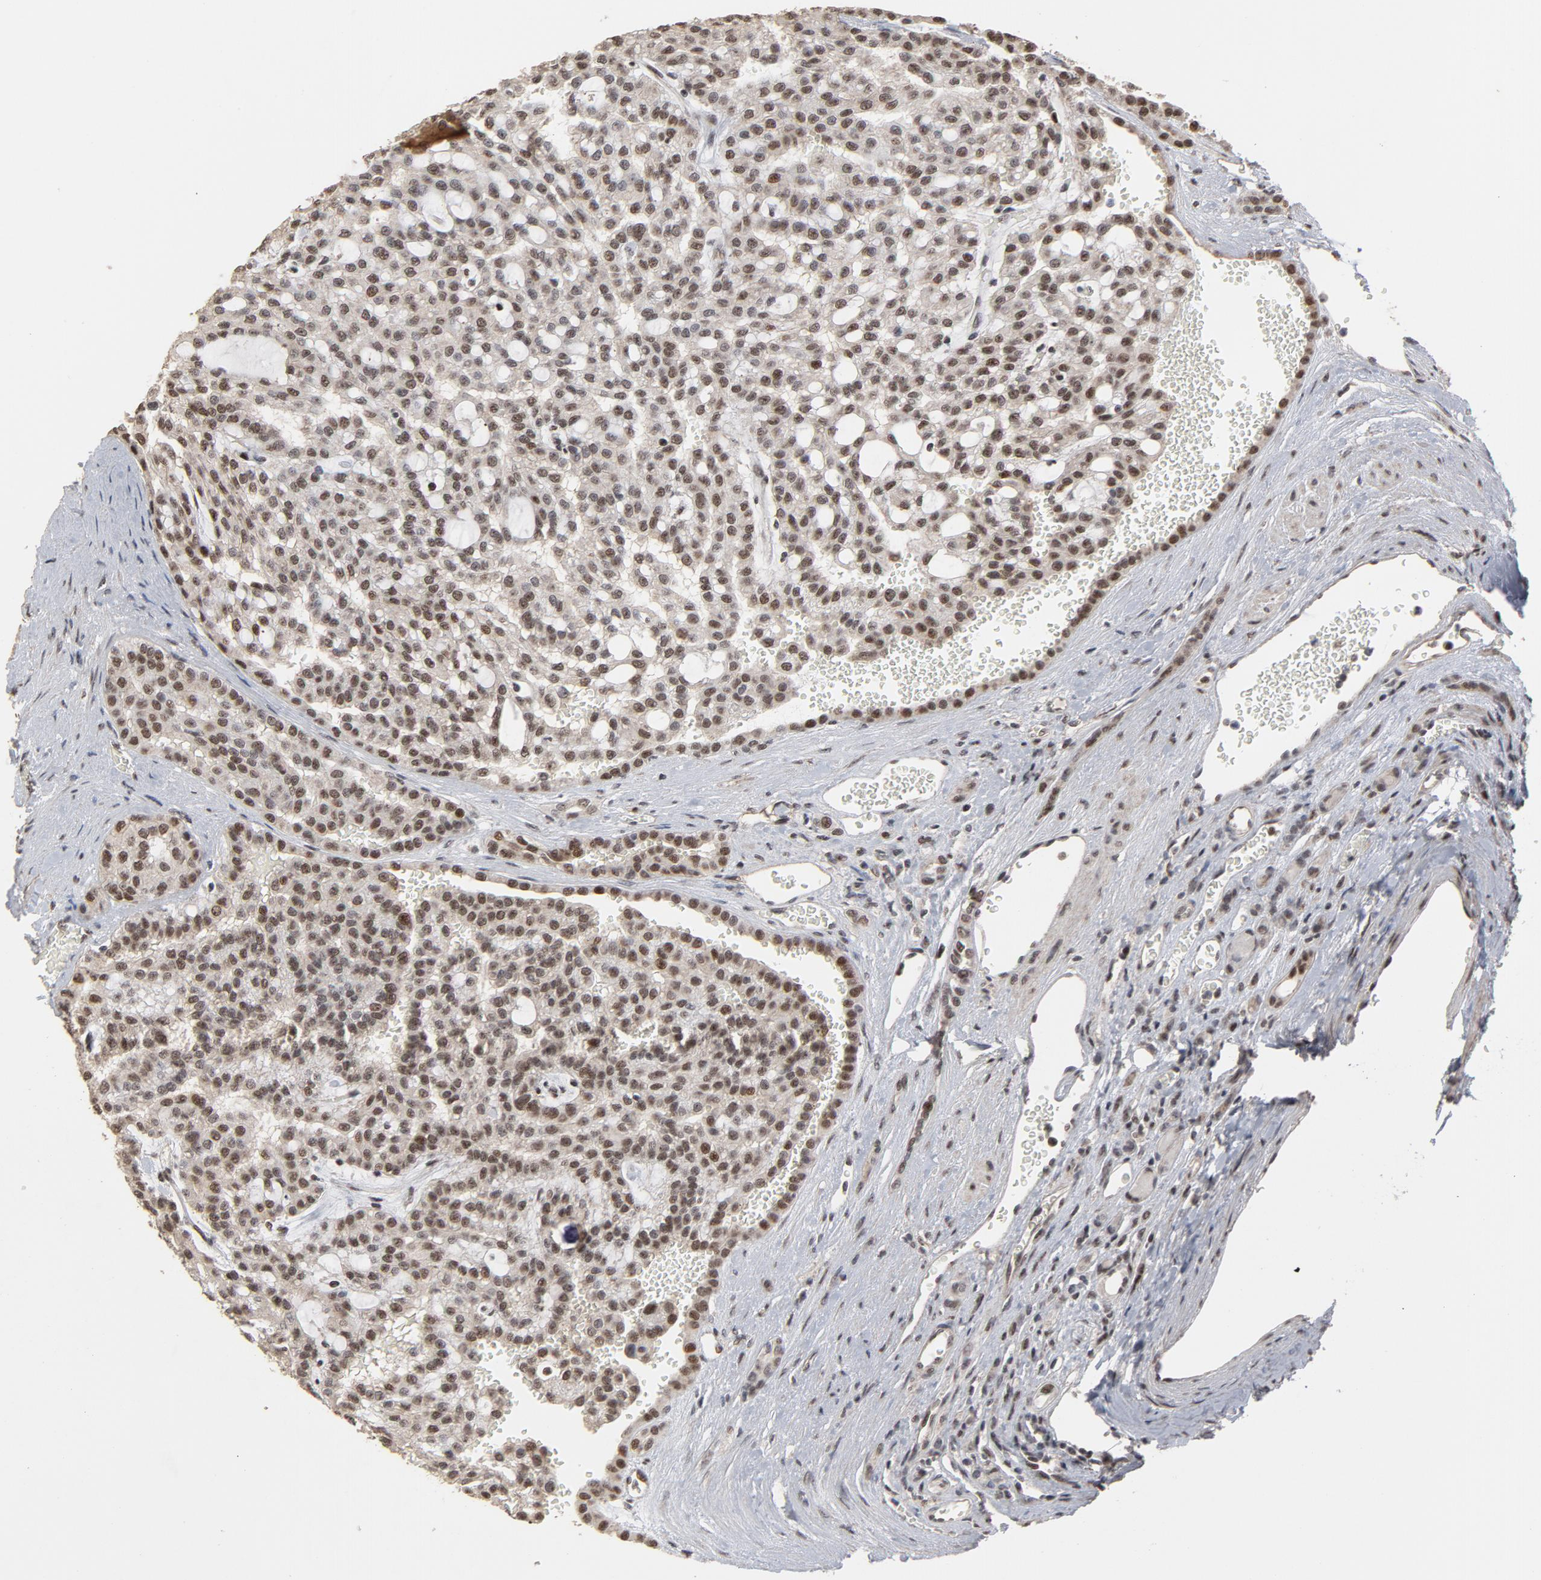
{"staining": {"intensity": "moderate", "quantity": ">75%", "location": "nuclear"}, "tissue": "renal cancer", "cell_type": "Tumor cells", "image_type": "cancer", "snomed": [{"axis": "morphology", "description": "Adenocarcinoma, NOS"}, {"axis": "topography", "description": "Kidney"}], "caption": "The image displays immunohistochemical staining of renal cancer (adenocarcinoma). There is moderate nuclear positivity is seen in about >75% of tumor cells.", "gene": "TP53RK", "patient": {"sex": "male", "age": 63}}